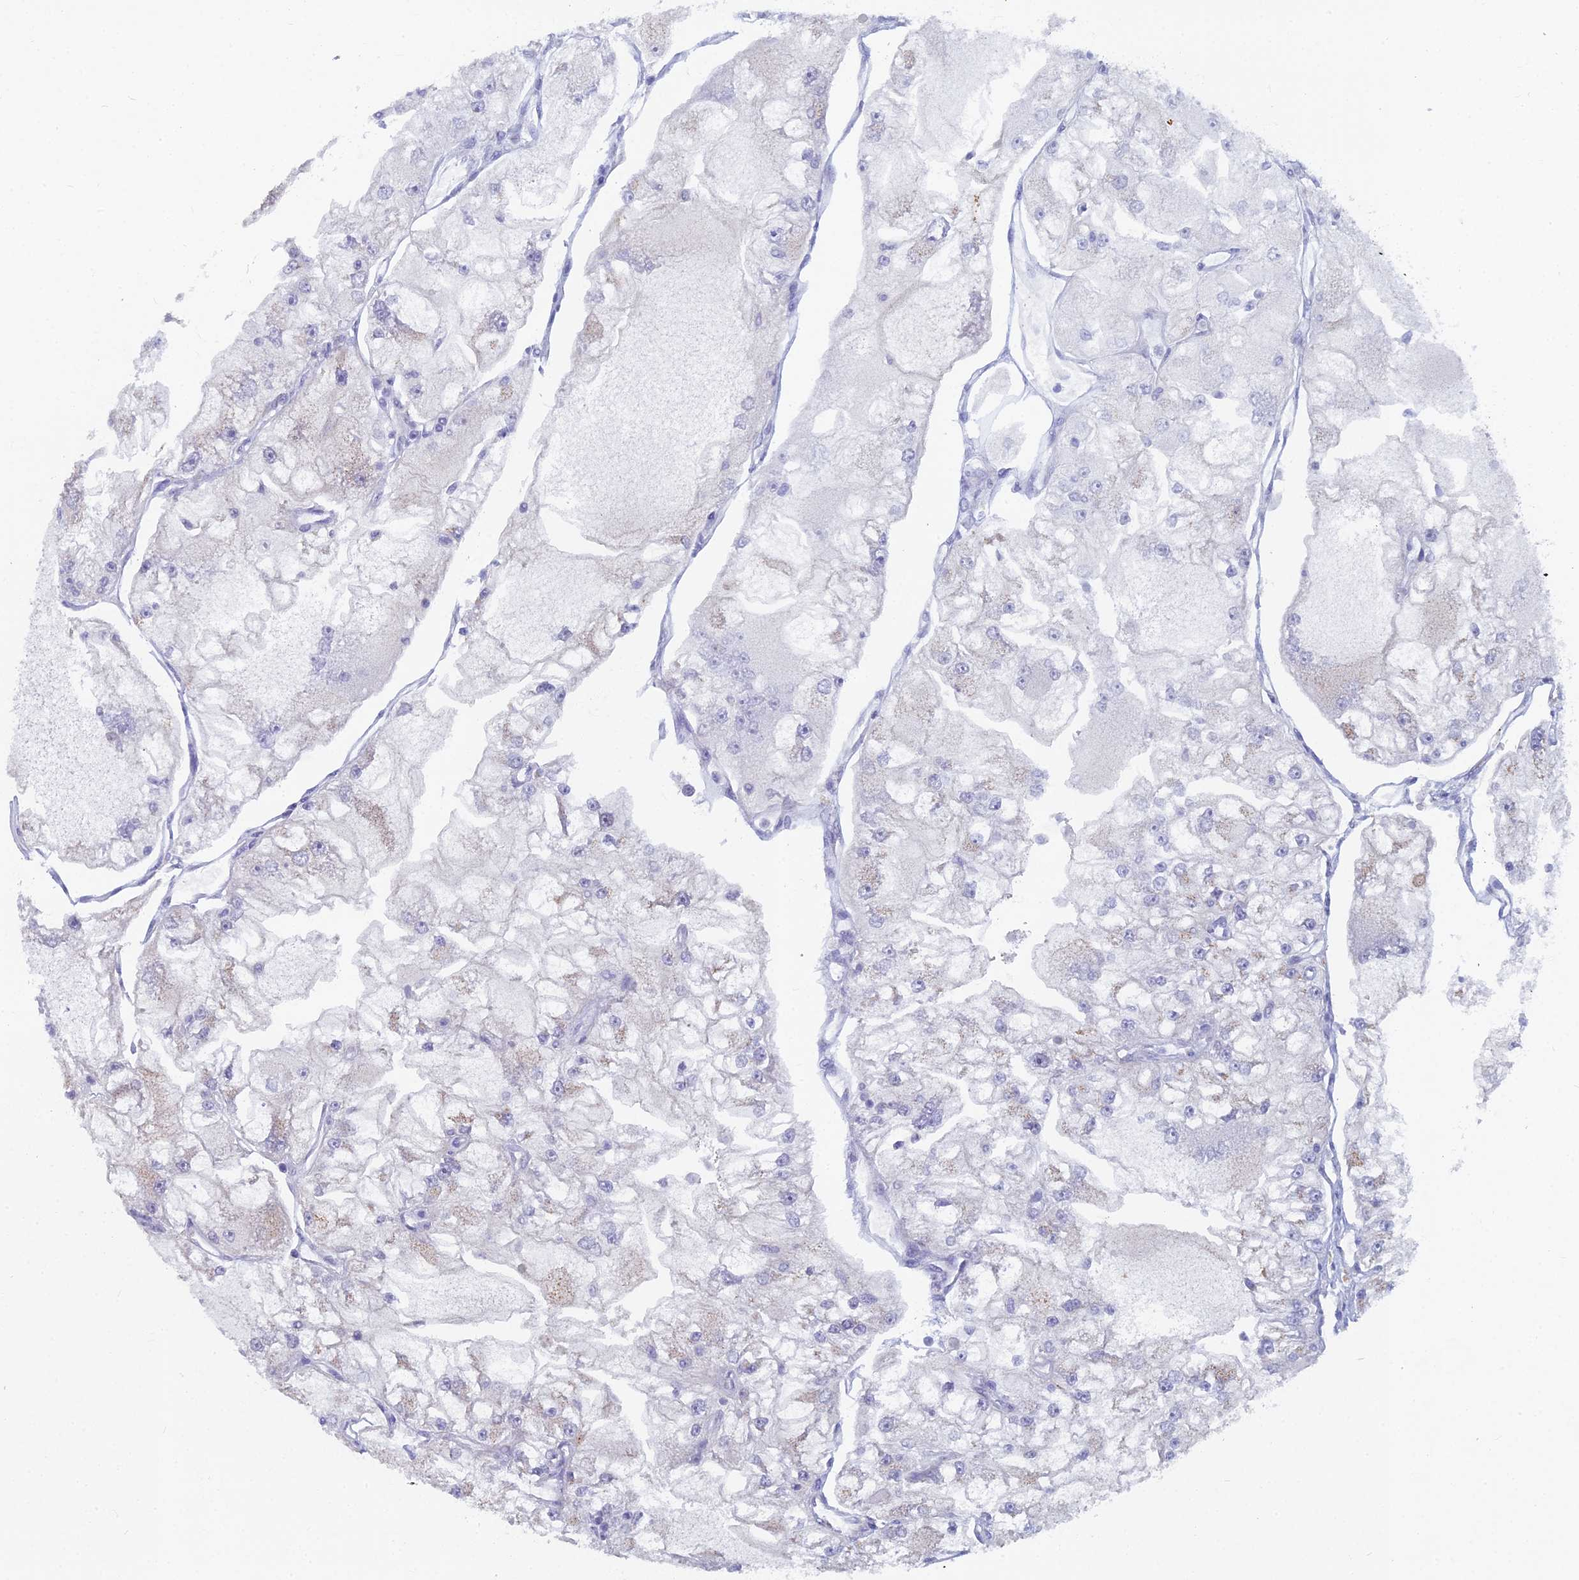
{"staining": {"intensity": "negative", "quantity": "none", "location": "none"}, "tissue": "renal cancer", "cell_type": "Tumor cells", "image_type": "cancer", "snomed": [{"axis": "morphology", "description": "Adenocarcinoma, NOS"}, {"axis": "topography", "description": "Kidney"}], "caption": "Tumor cells show no significant positivity in adenocarcinoma (renal).", "gene": "B9D2", "patient": {"sex": "female", "age": 72}}